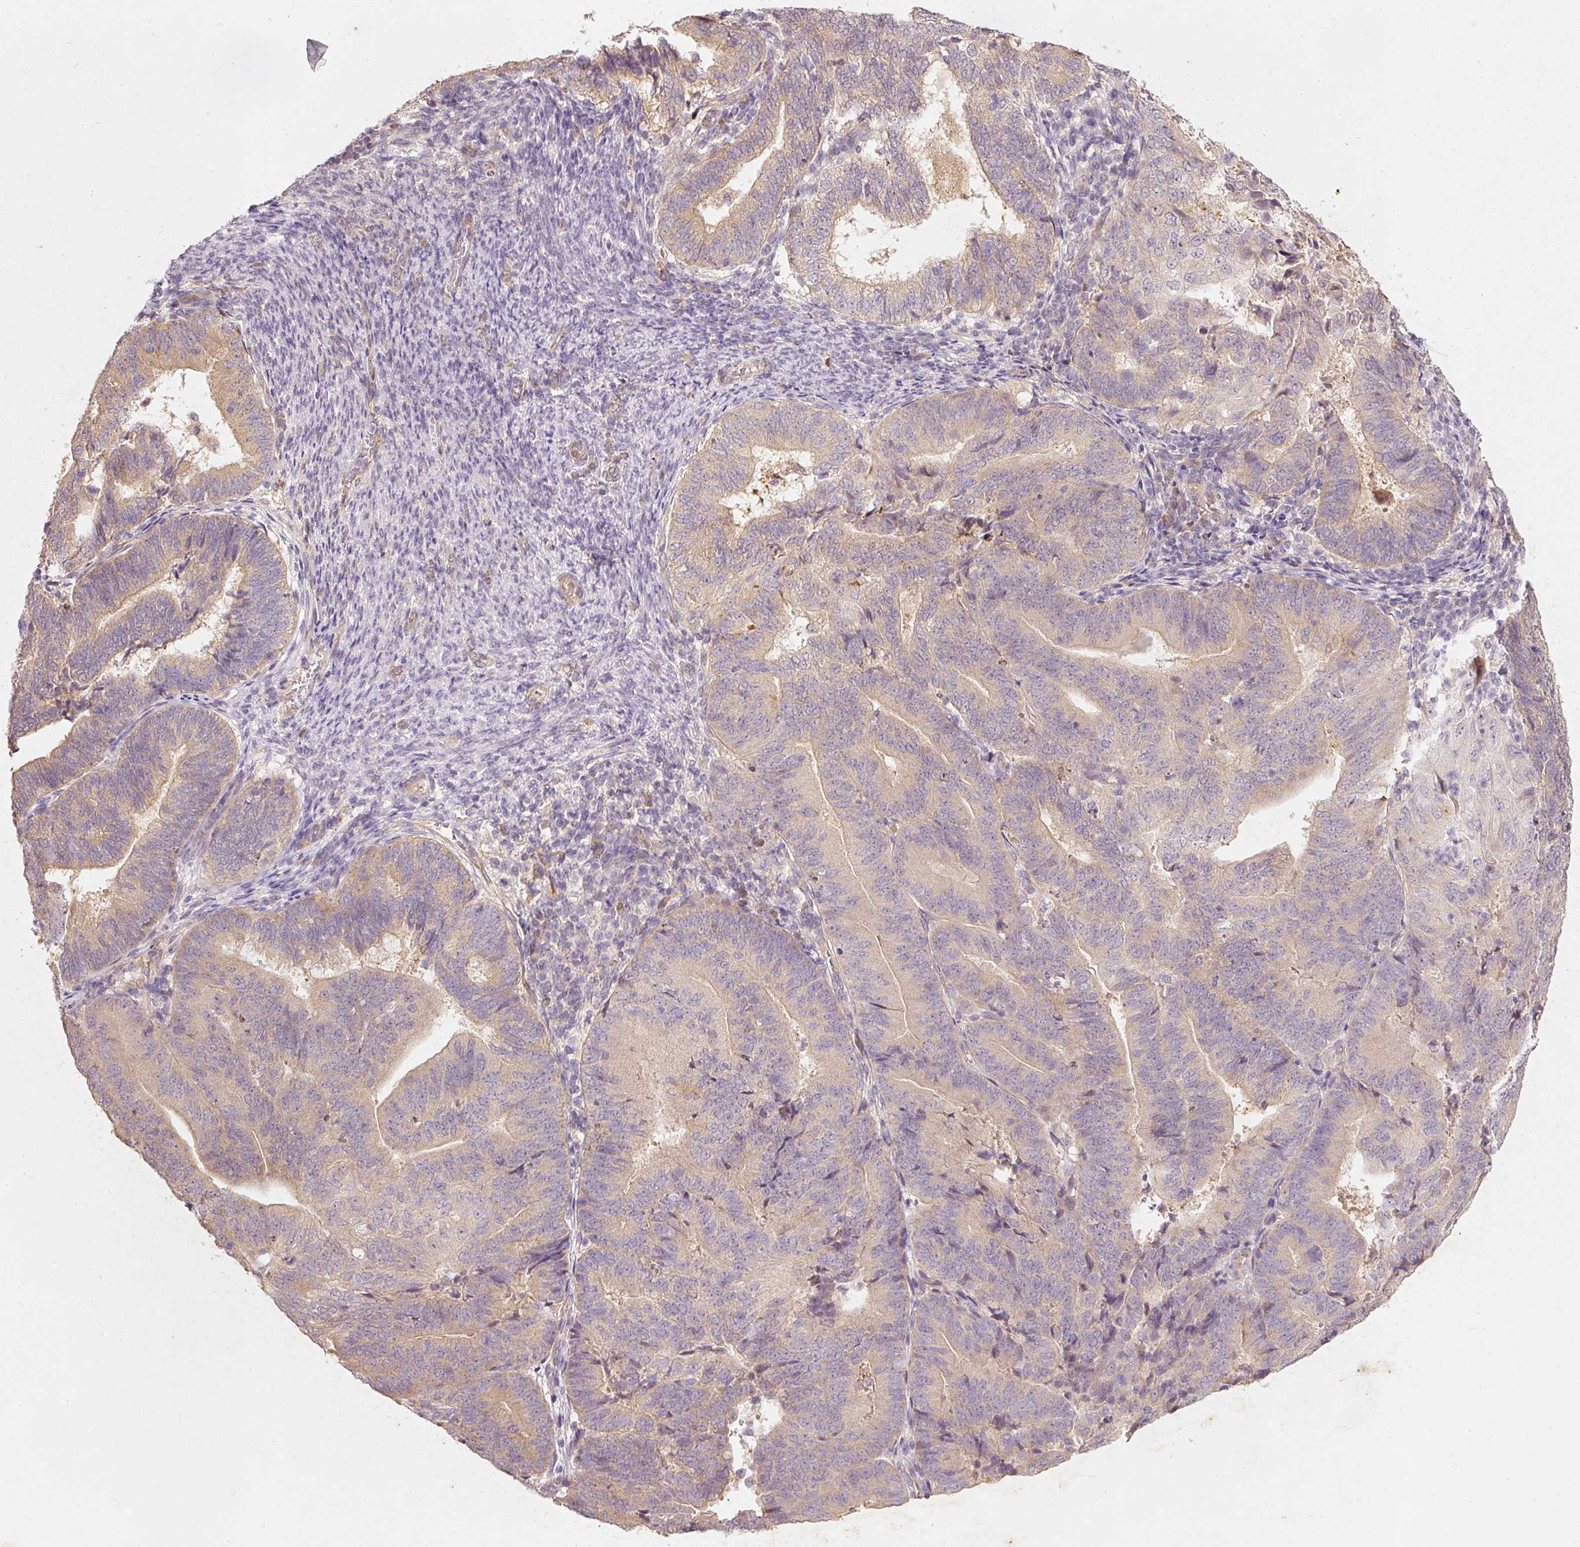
{"staining": {"intensity": "moderate", "quantity": ">75%", "location": "cytoplasmic/membranous"}, "tissue": "endometrial cancer", "cell_type": "Tumor cells", "image_type": "cancer", "snomed": [{"axis": "morphology", "description": "Adenocarcinoma, NOS"}, {"axis": "topography", "description": "Endometrium"}], "caption": "A medium amount of moderate cytoplasmic/membranous expression is identified in about >75% of tumor cells in endometrial adenocarcinoma tissue.", "gene": "RGL2", "patient": {"sex": "female", "age": 70}}